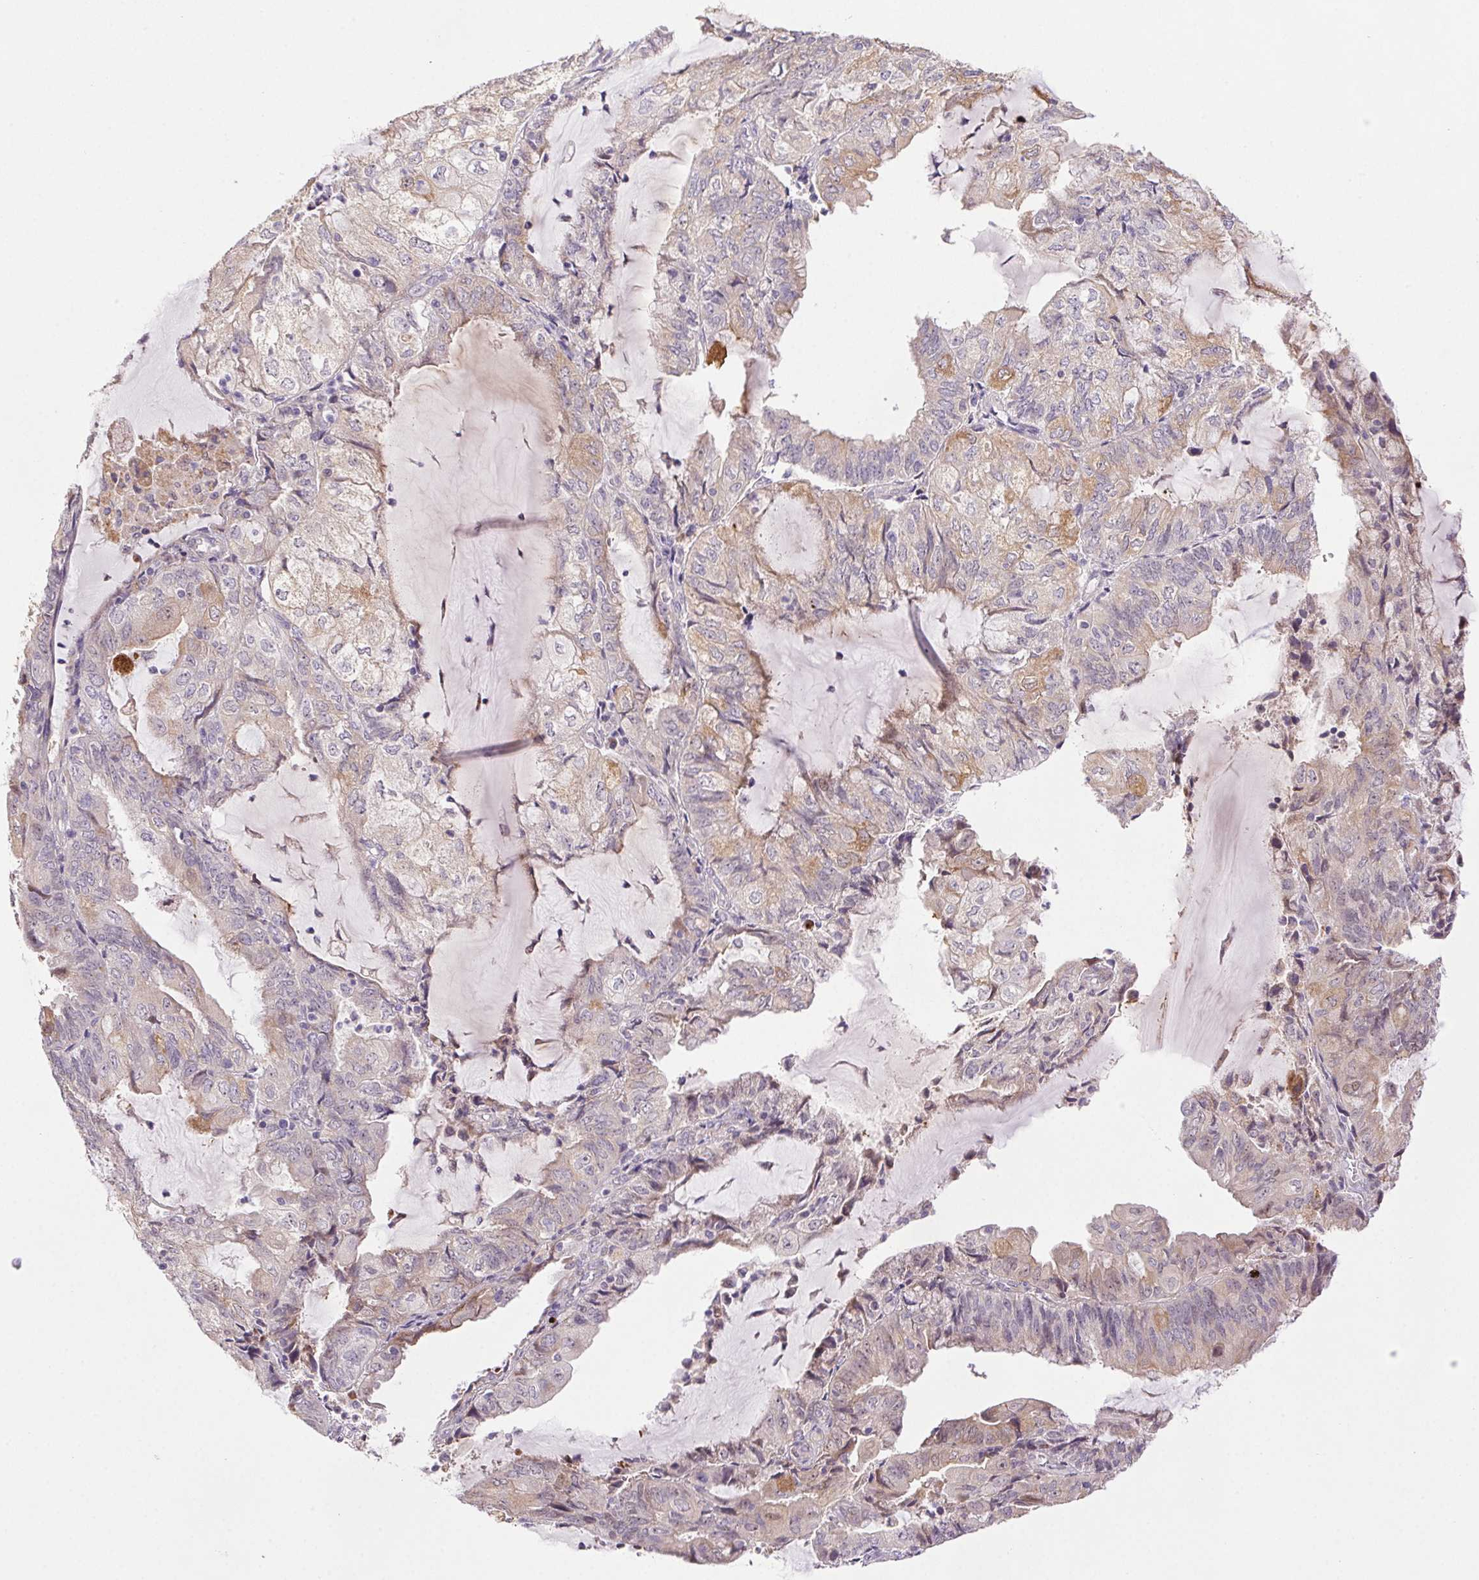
{"staining": {"intensity": "weak", "quantity": "<25%", "location": "cytoplasmic/membranous"}, "tissue": "endometrial cancer", "cell_type": "Tumor cells", "image_type": "cancer", "snomed": [{"axis": "morphology", "description": "Adenocarcinoma, NOS"}, {"axis": "topography", "description": "Endometrium"}], "caption": "Human endometrial cancer (adenocarcinoma) stained for a protein using immunohistochemistry (IHC) reveals no staining in tumor cells.", "gene": "LRRTM1", "patient": {"sex": "female", "age": 81}}